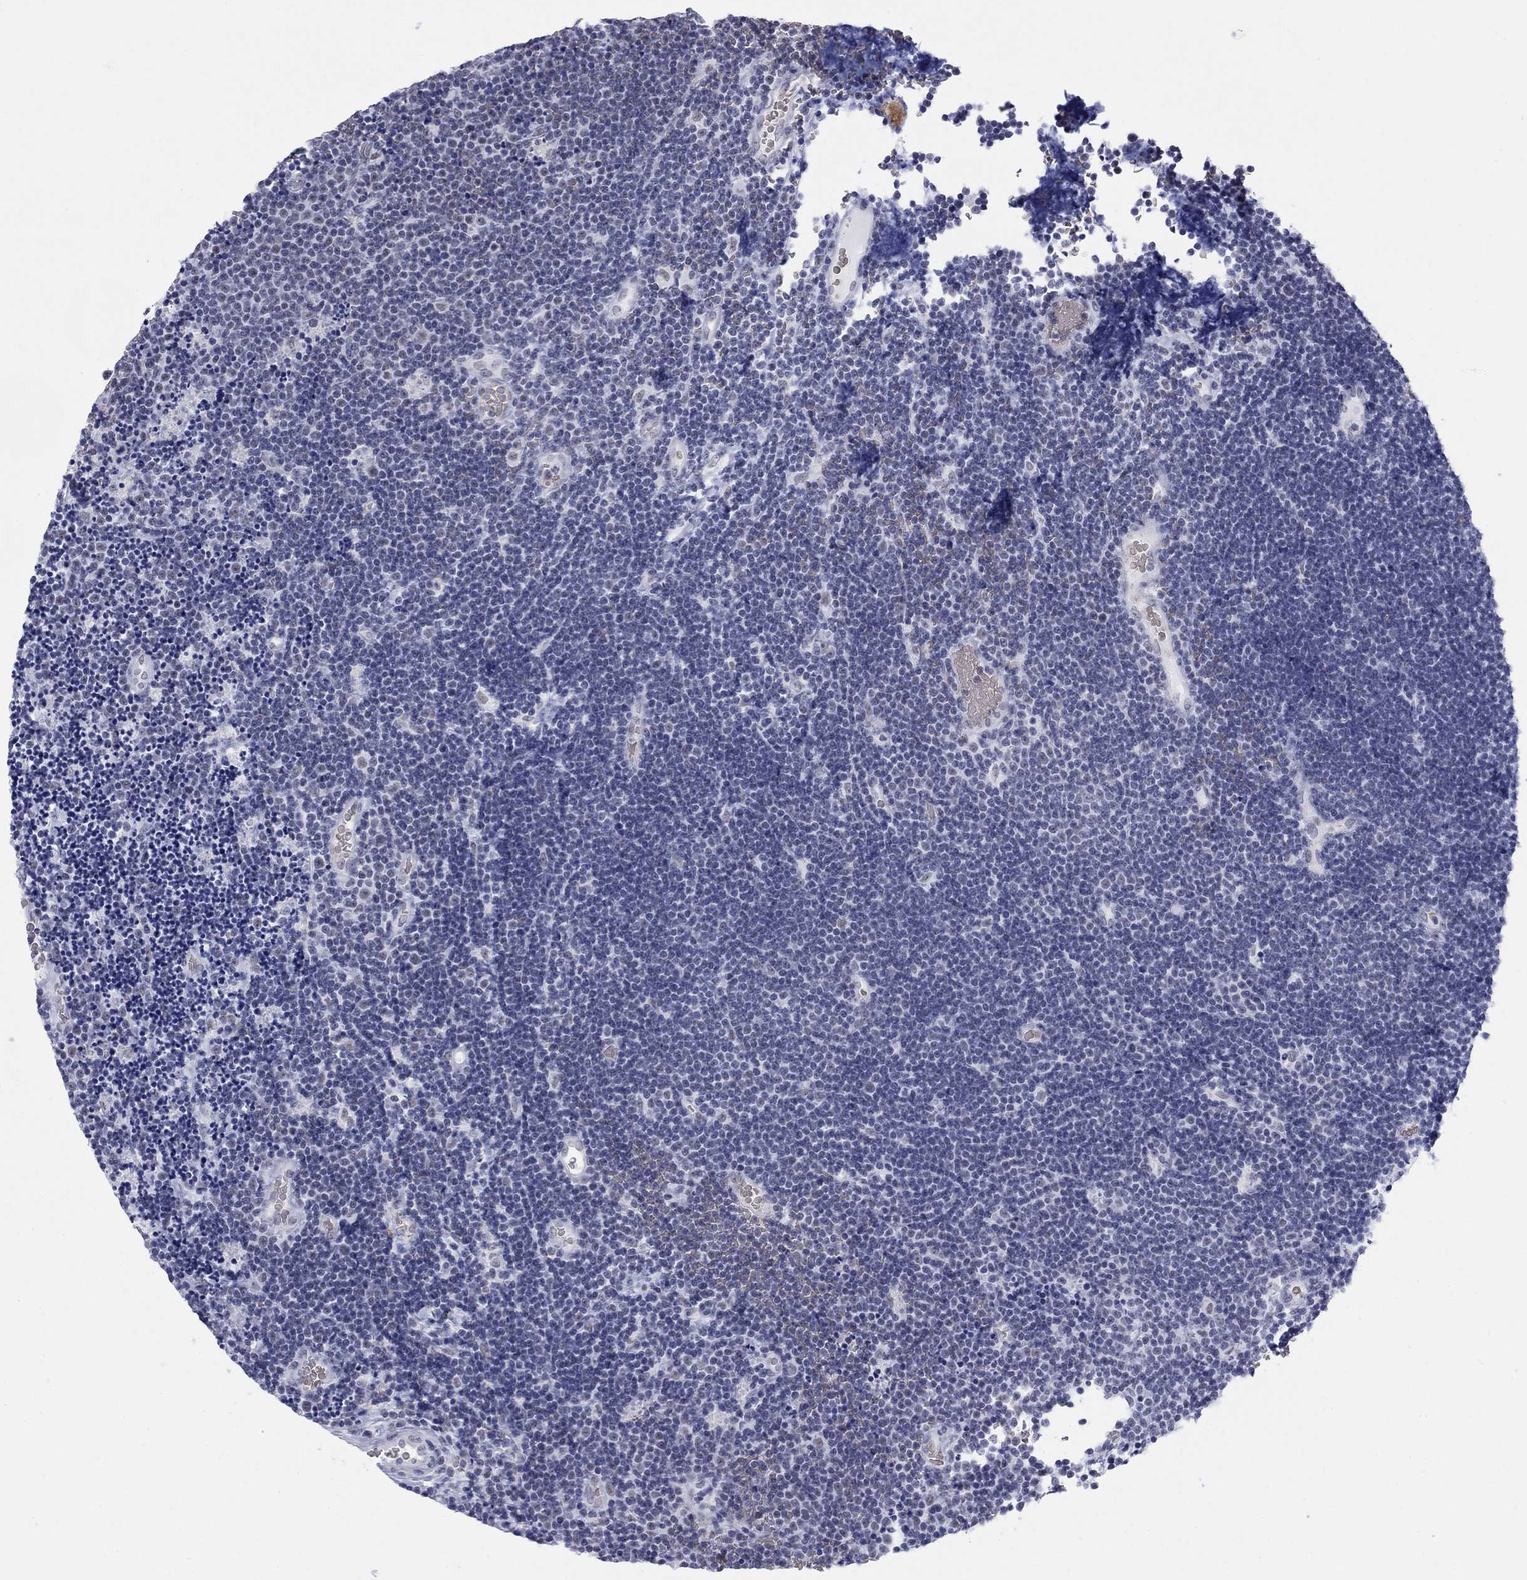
{"staining": {"intensity": "negative", "quantity": "none", "location": "none"}, "tissue": "lymphoma", "cell_type": "Tumor cells", "image_type": "cancer", "snomed": [{"axis": "morphology", "description": "Malignant lymphoma, non-Hodgkin's type, Low grade"}, {"axis": "topography", "description": "Brain"}], "caption": "The micrograph demonstrates no staining of tumor cells in lymphoma. (DAB (3,3'-diaminobenzidine) IHC with hematoxylin counter stain).", "gene": "DMTN", "patient": {"sex": "female", "age": 66}}